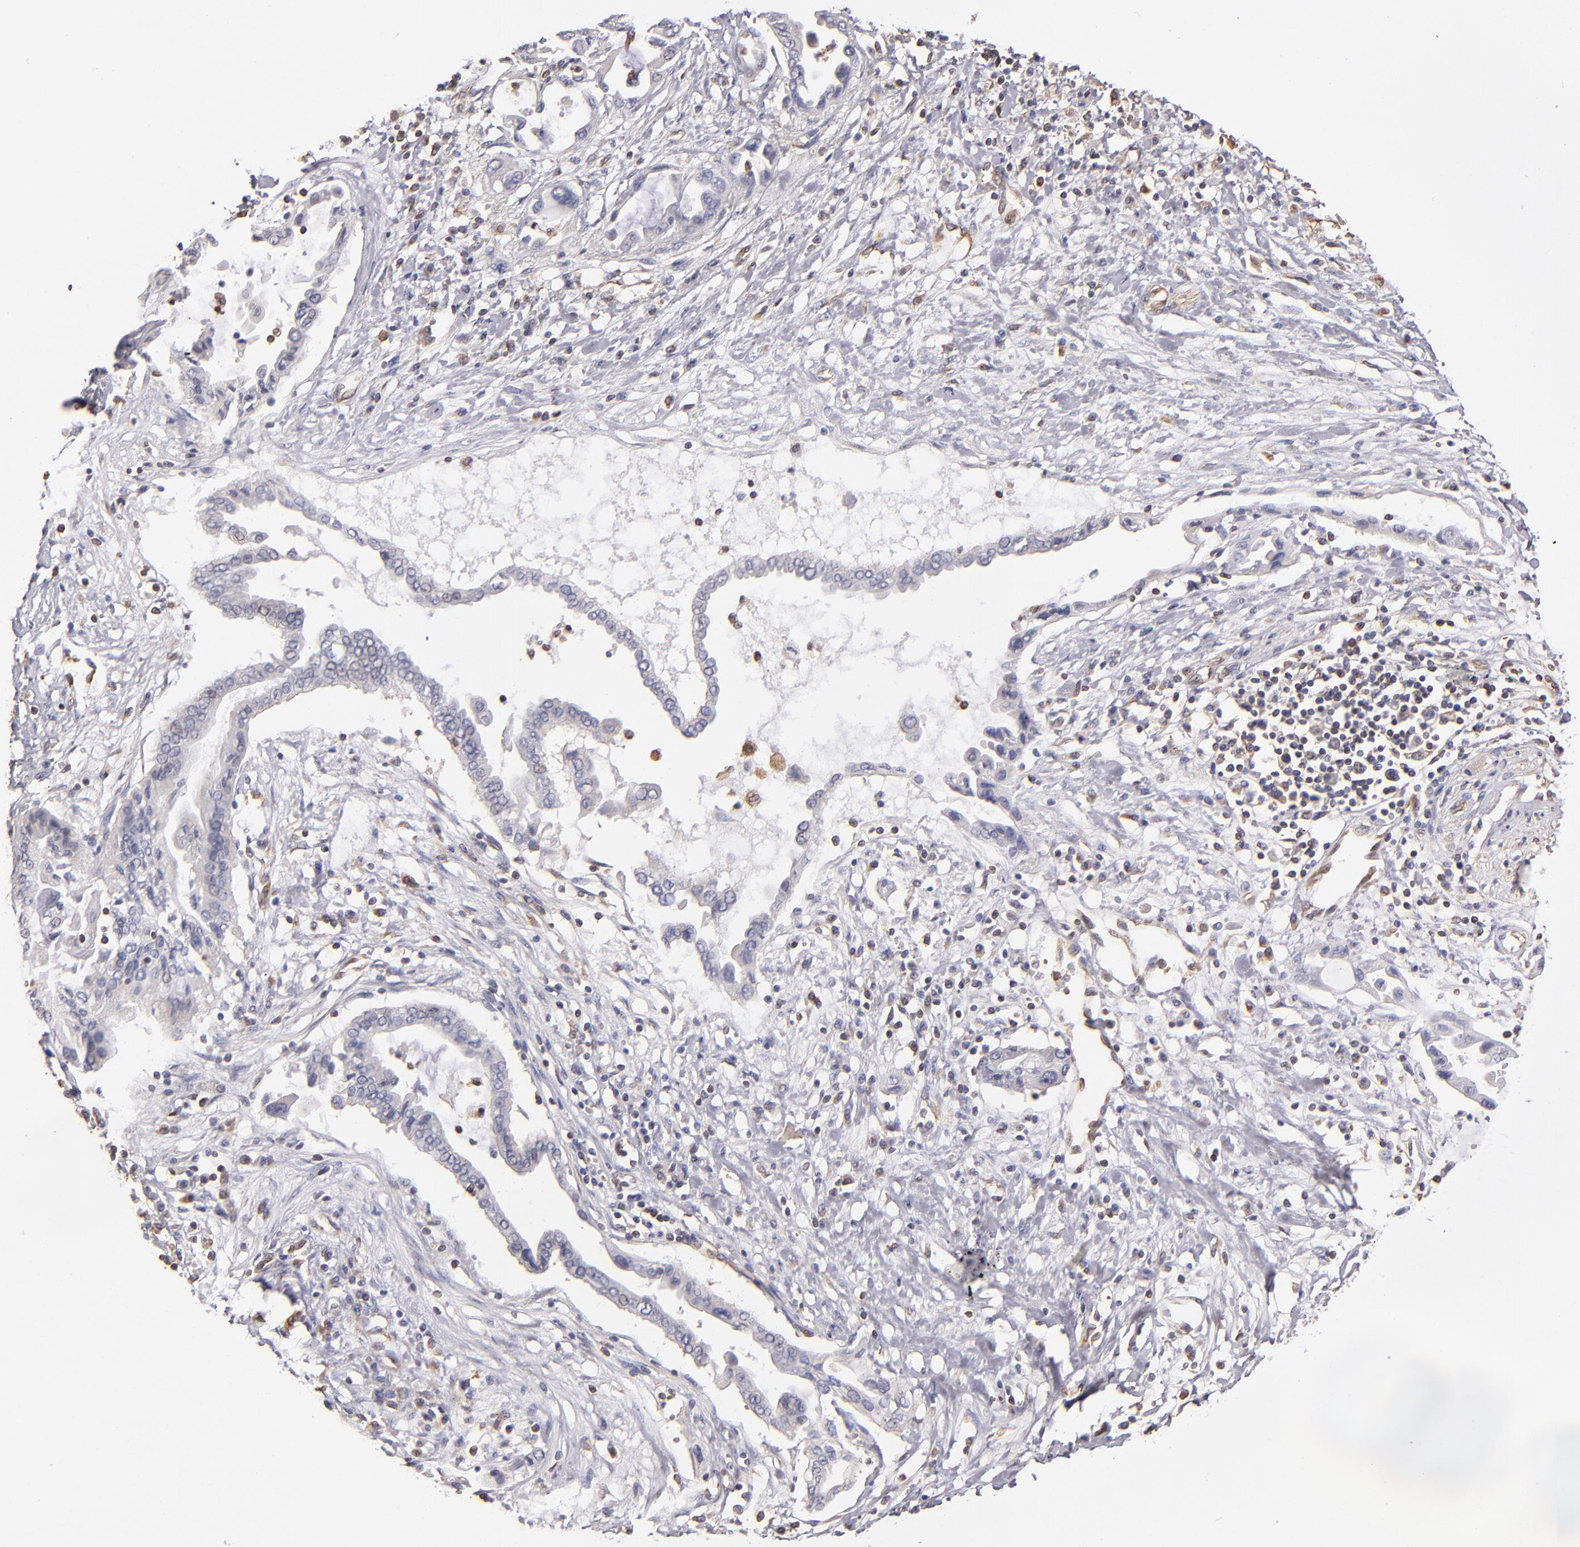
{"staining": {"intensity": "negative", "quantity": "none", "location": "none"}, "tissue": "pancreatic cancer", "cell_type": "Tumor cells", "image_type": "cancer", "snomed": [{"axis": "morphology", "description": "Adenocarcinoma, NOS"}, {"axis": "topography", "description": "Pancreas"}], "caption": "High magnification brightfield microscopy of pancreatic cancer stained with DAB (3,3'-diaminobenzidine) (brown) and counterstained with hematoxylin (blue): tumor cells show no significant positivity. (DAB immunohistochemistry, high magnification).", "gene": "ABCC1", "patient": {"sex": "female", "age": 57}}